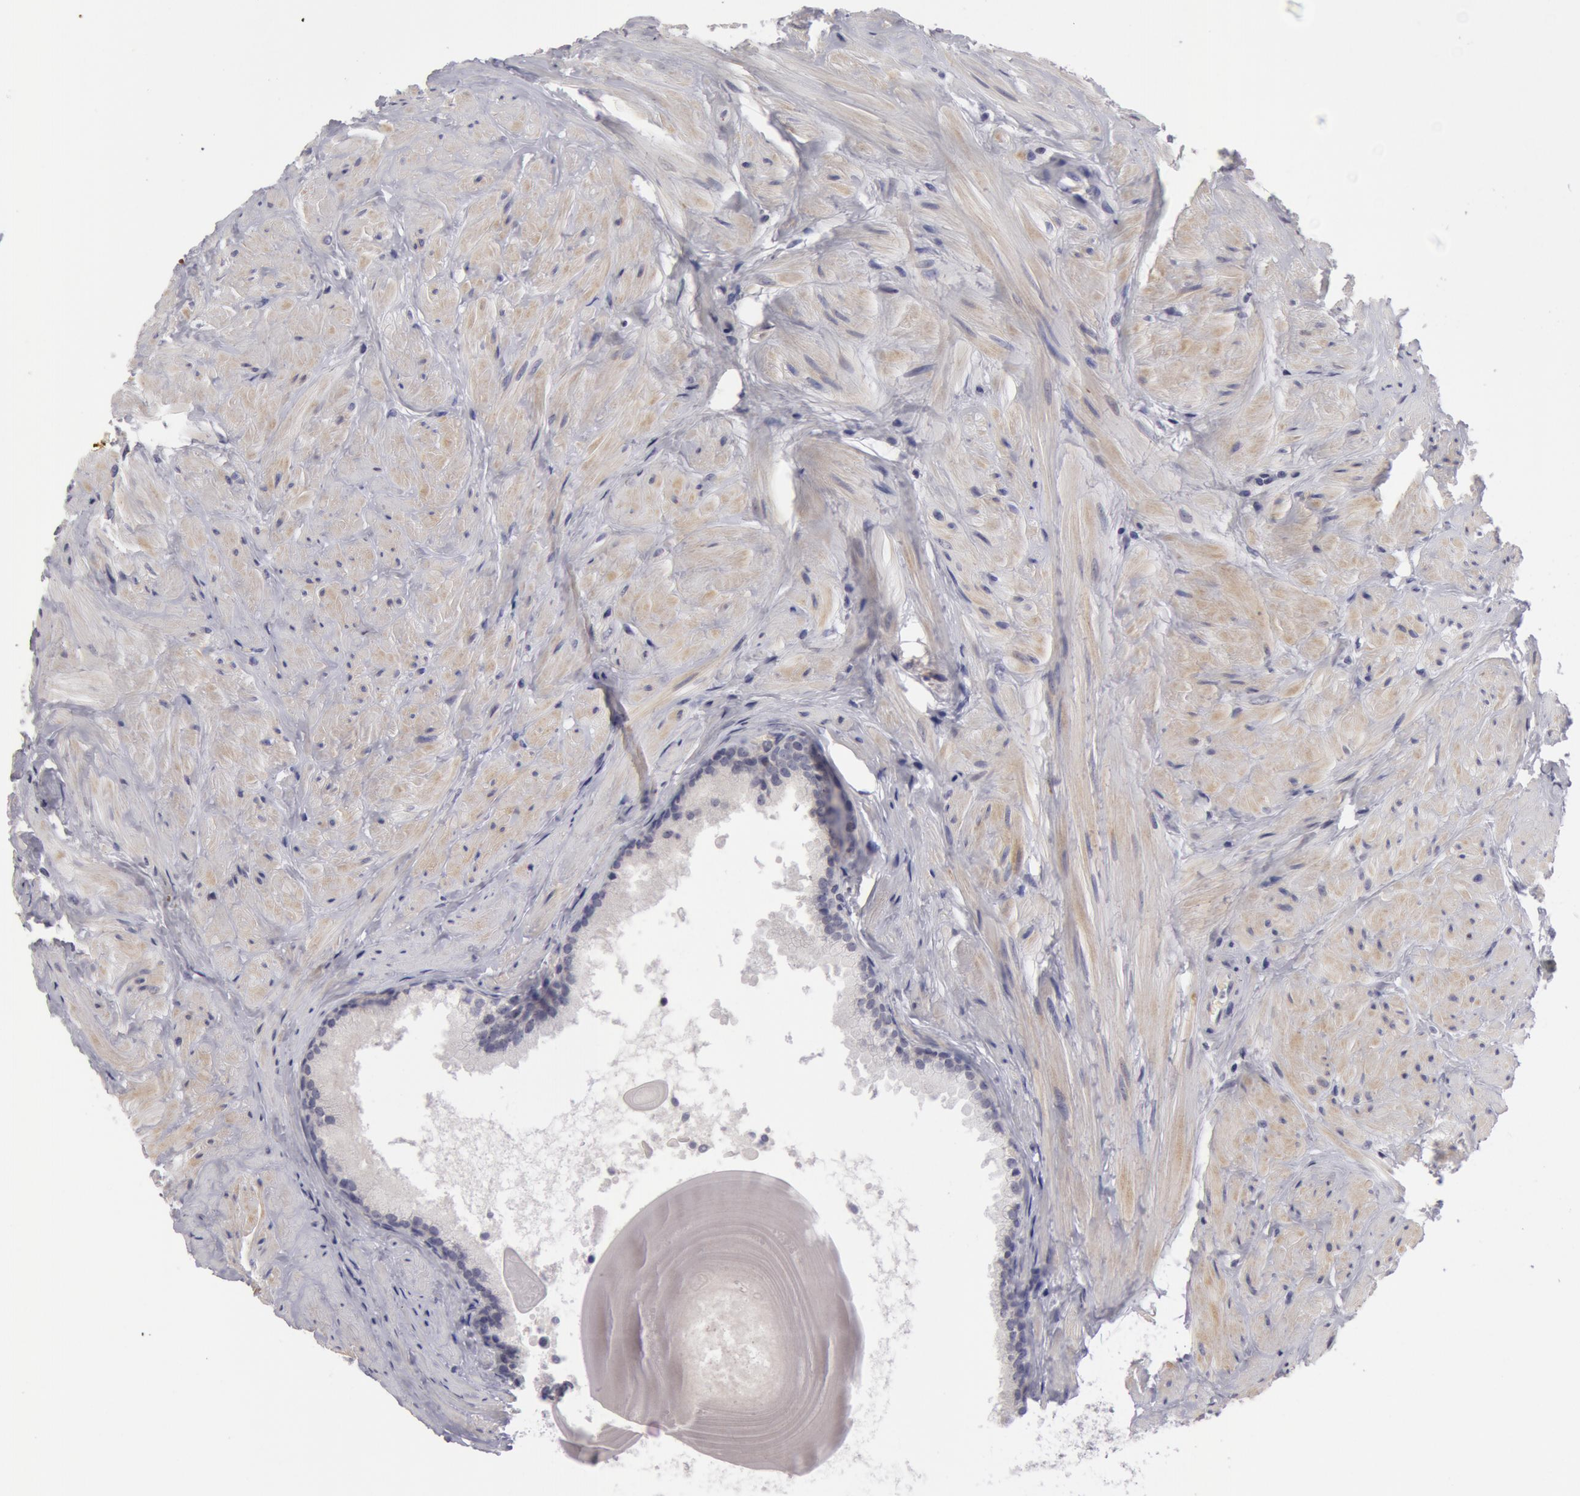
{"staining": {"intensity": "negative", "quantity": "none", "location": "none"}, "tissue": "prostate", "cell_type": "Glandular cells", "image_type": "normal", "snomed": [{"axis": "morphology", "description": "Normal tissue, NOS"}, {"axis": "topography", "description": "Prostate"}], "caption": "Immunohistochemistry histopathology image of normal human prostate stained for a protein (brown), which demonstrates no positivity in glandular cells.", "gene": "NLGN4X", "patient": {"sex": "male", "age": 65}}